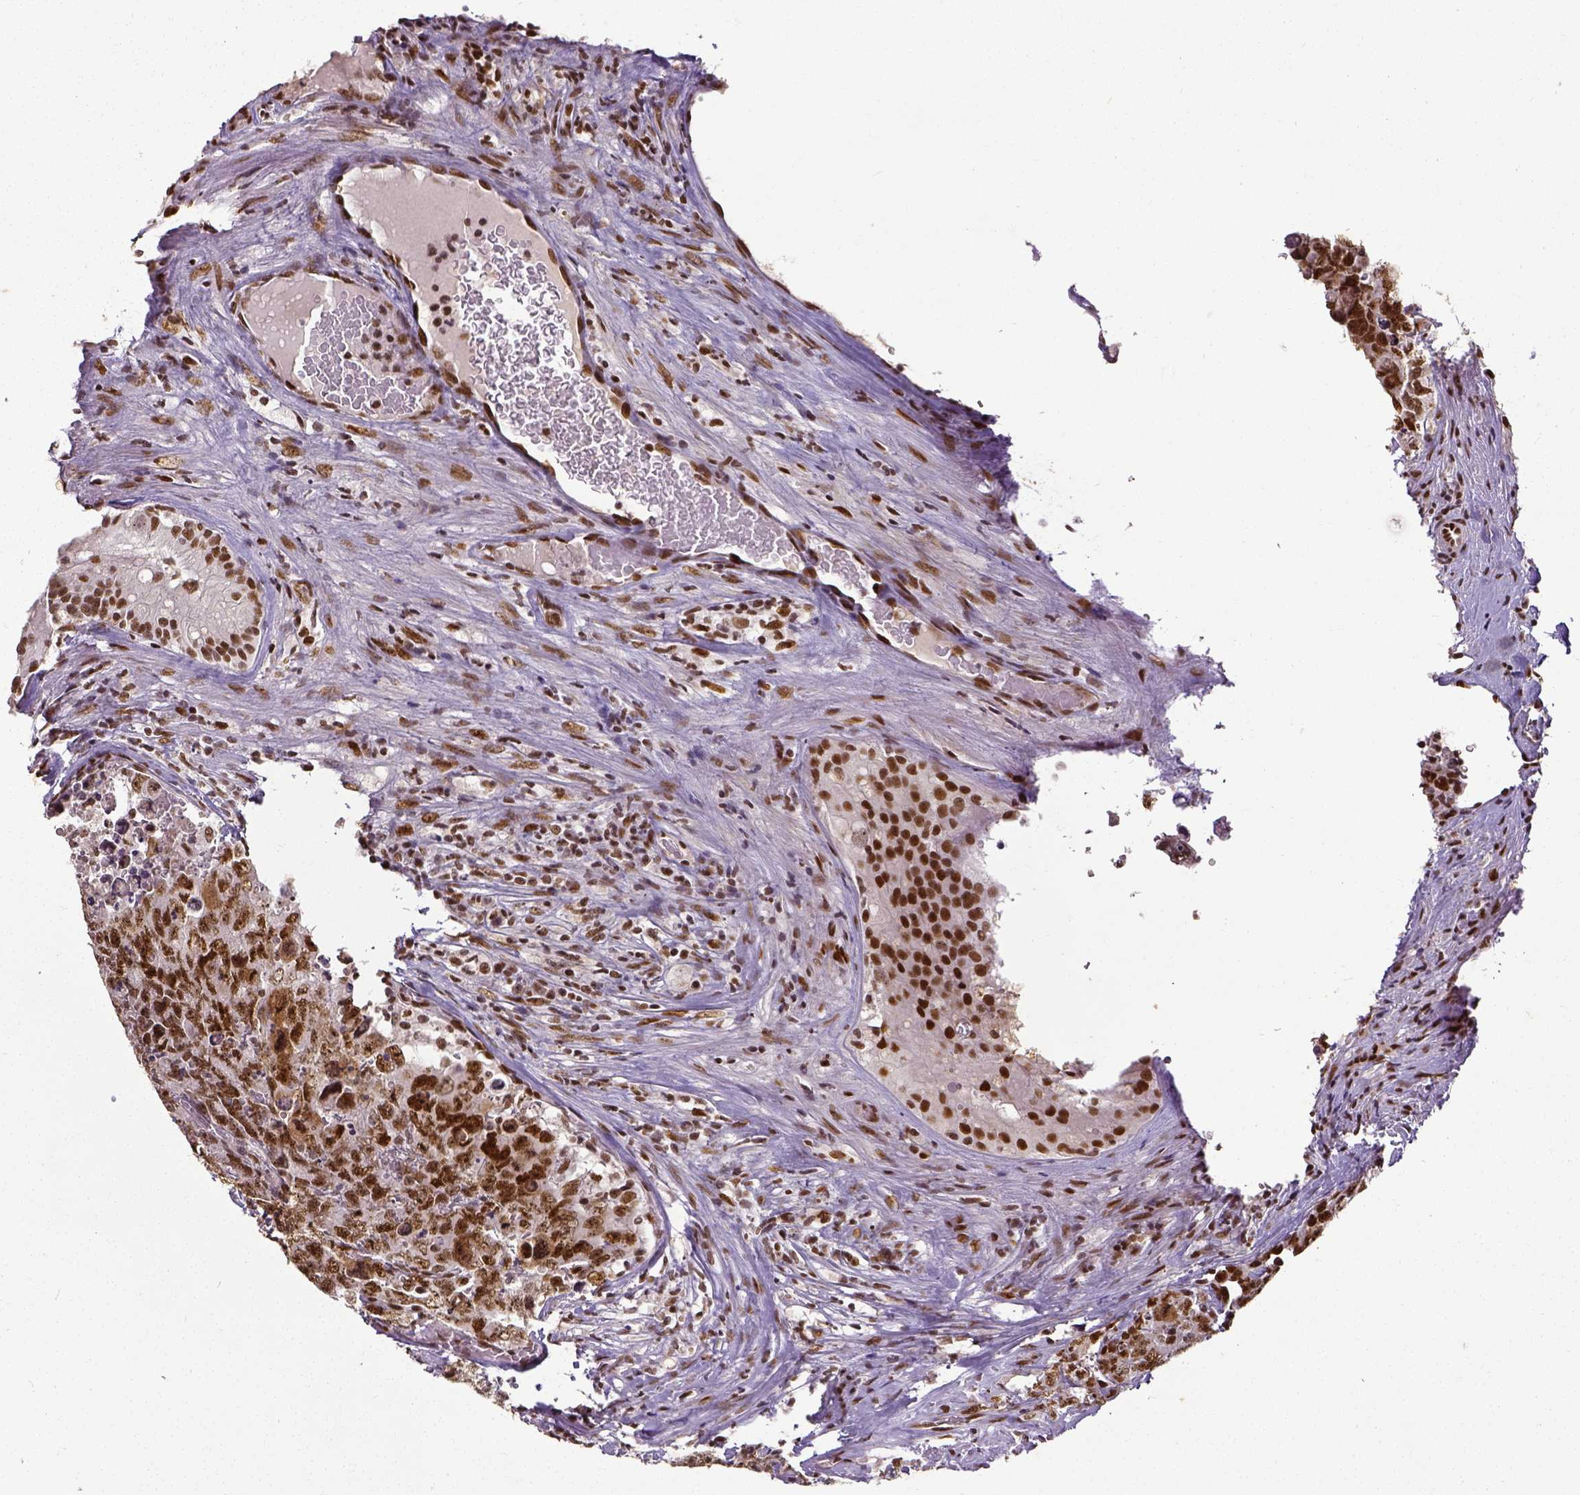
{"staining": {"intensity": "strong", "quantity": ">75%", "location": "nuclear"}, "tissue": "testis cancer", "cell_type": "Tumor cells", "image_type": "cancer", "snomed": [{"axis": "morphology", "description": "Carcinoma, Embryonal, NOS"}, {"axis": "topography", "description": "Testis"}], "caption": "Tumor cells demonstrate strong nuclear positivity in approximately >75% of cells in testis embryonal carcinoma.", "gene": "ATRX", "patient": {"sex": "male", "age": 24}}